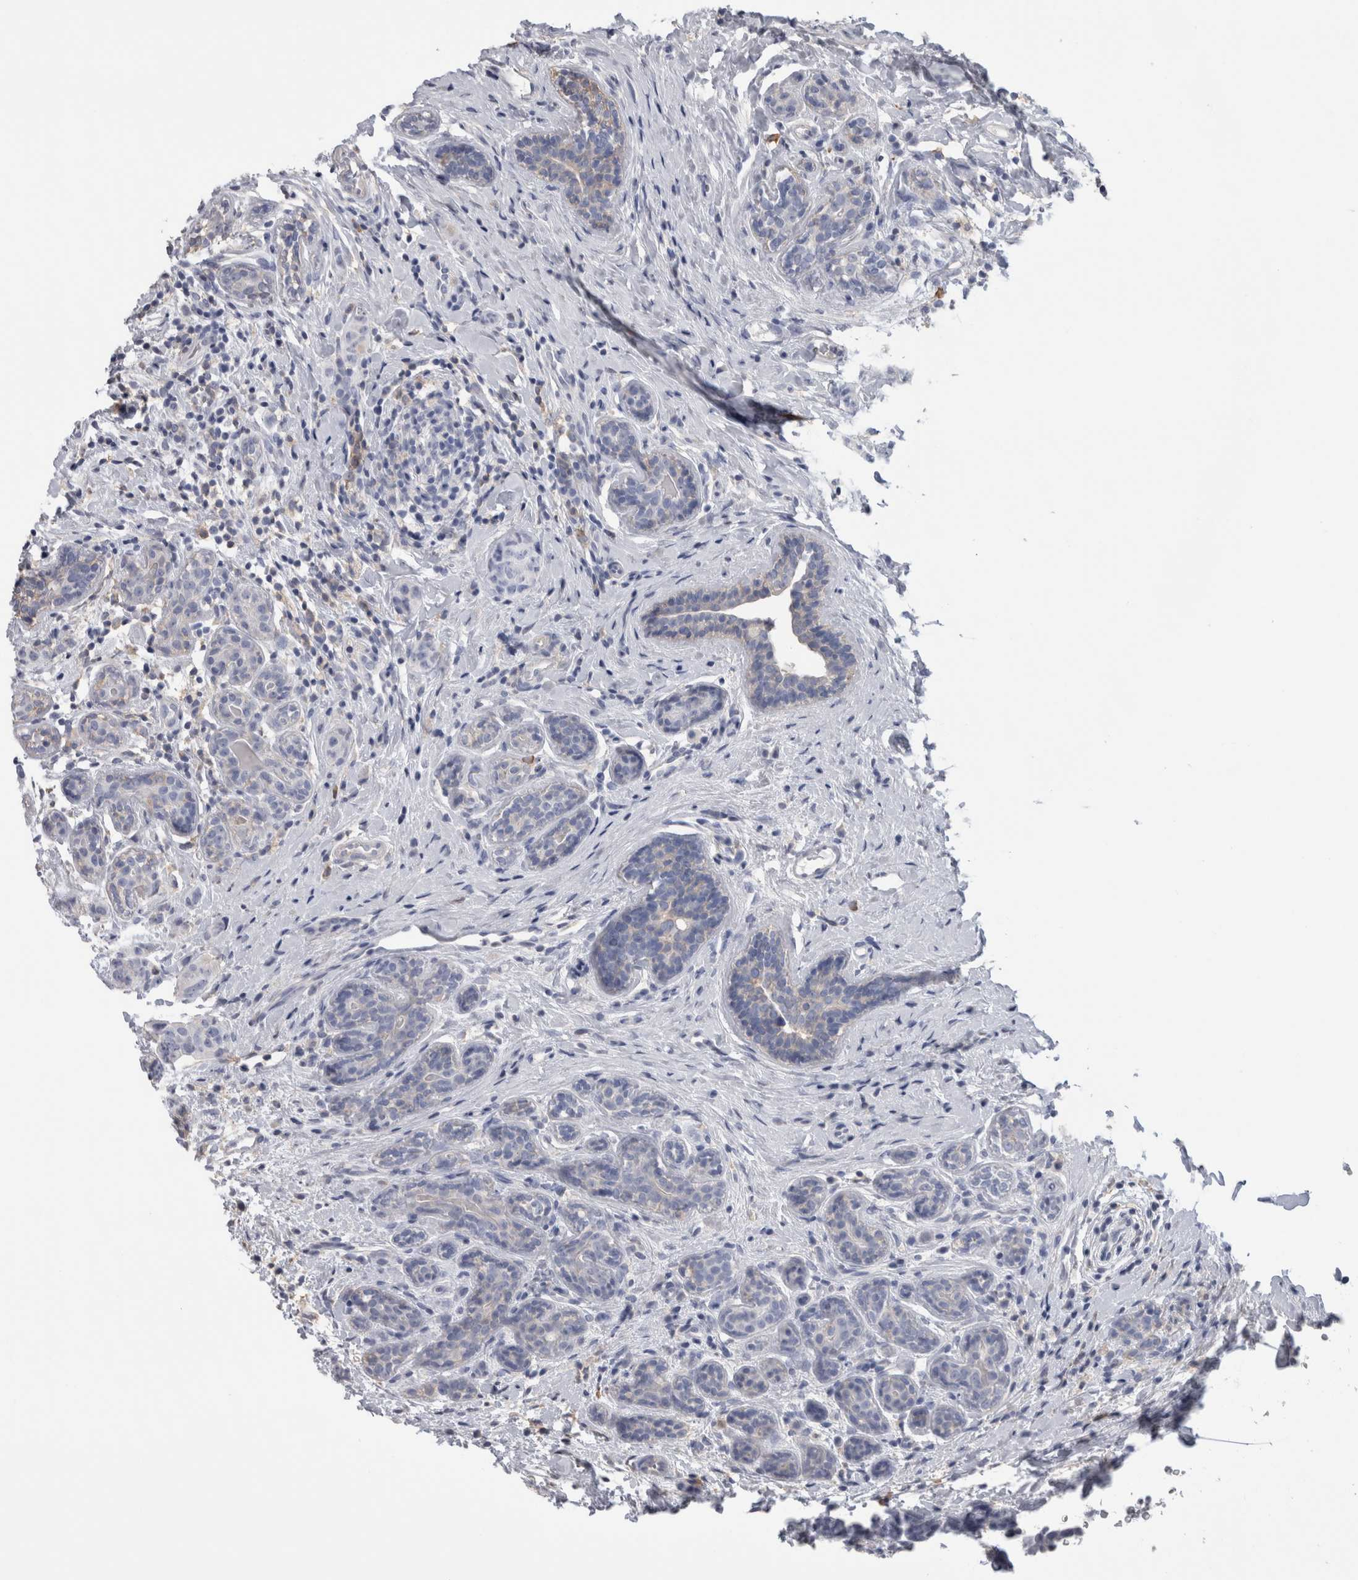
{"staining": {"intensity": "negative", "quantity": "none", "location": "none"}, "tissue": "breast cancer", "cell_type": "Tumor cells", "image_type": "cancer", "snomed": [{"axis": "morphology", "description": "Normal tissue, NOS"}, {"axis": "morphology", "description": "Duct carcinoma"}, {"axis": "topography", "description": "Breast"}], "caption": "This histopathology image is of breast cancer stained with immunohistochemistry (IHC) to label a protein in brown with the nuclei are counter-stained blue. There is no staining in tumor cells. (Immunohistochemistry (ihc), brightfield microscopy, high magnification).", "gene": "SCRN1", "patient": {"sex": "female", "age": 40}}